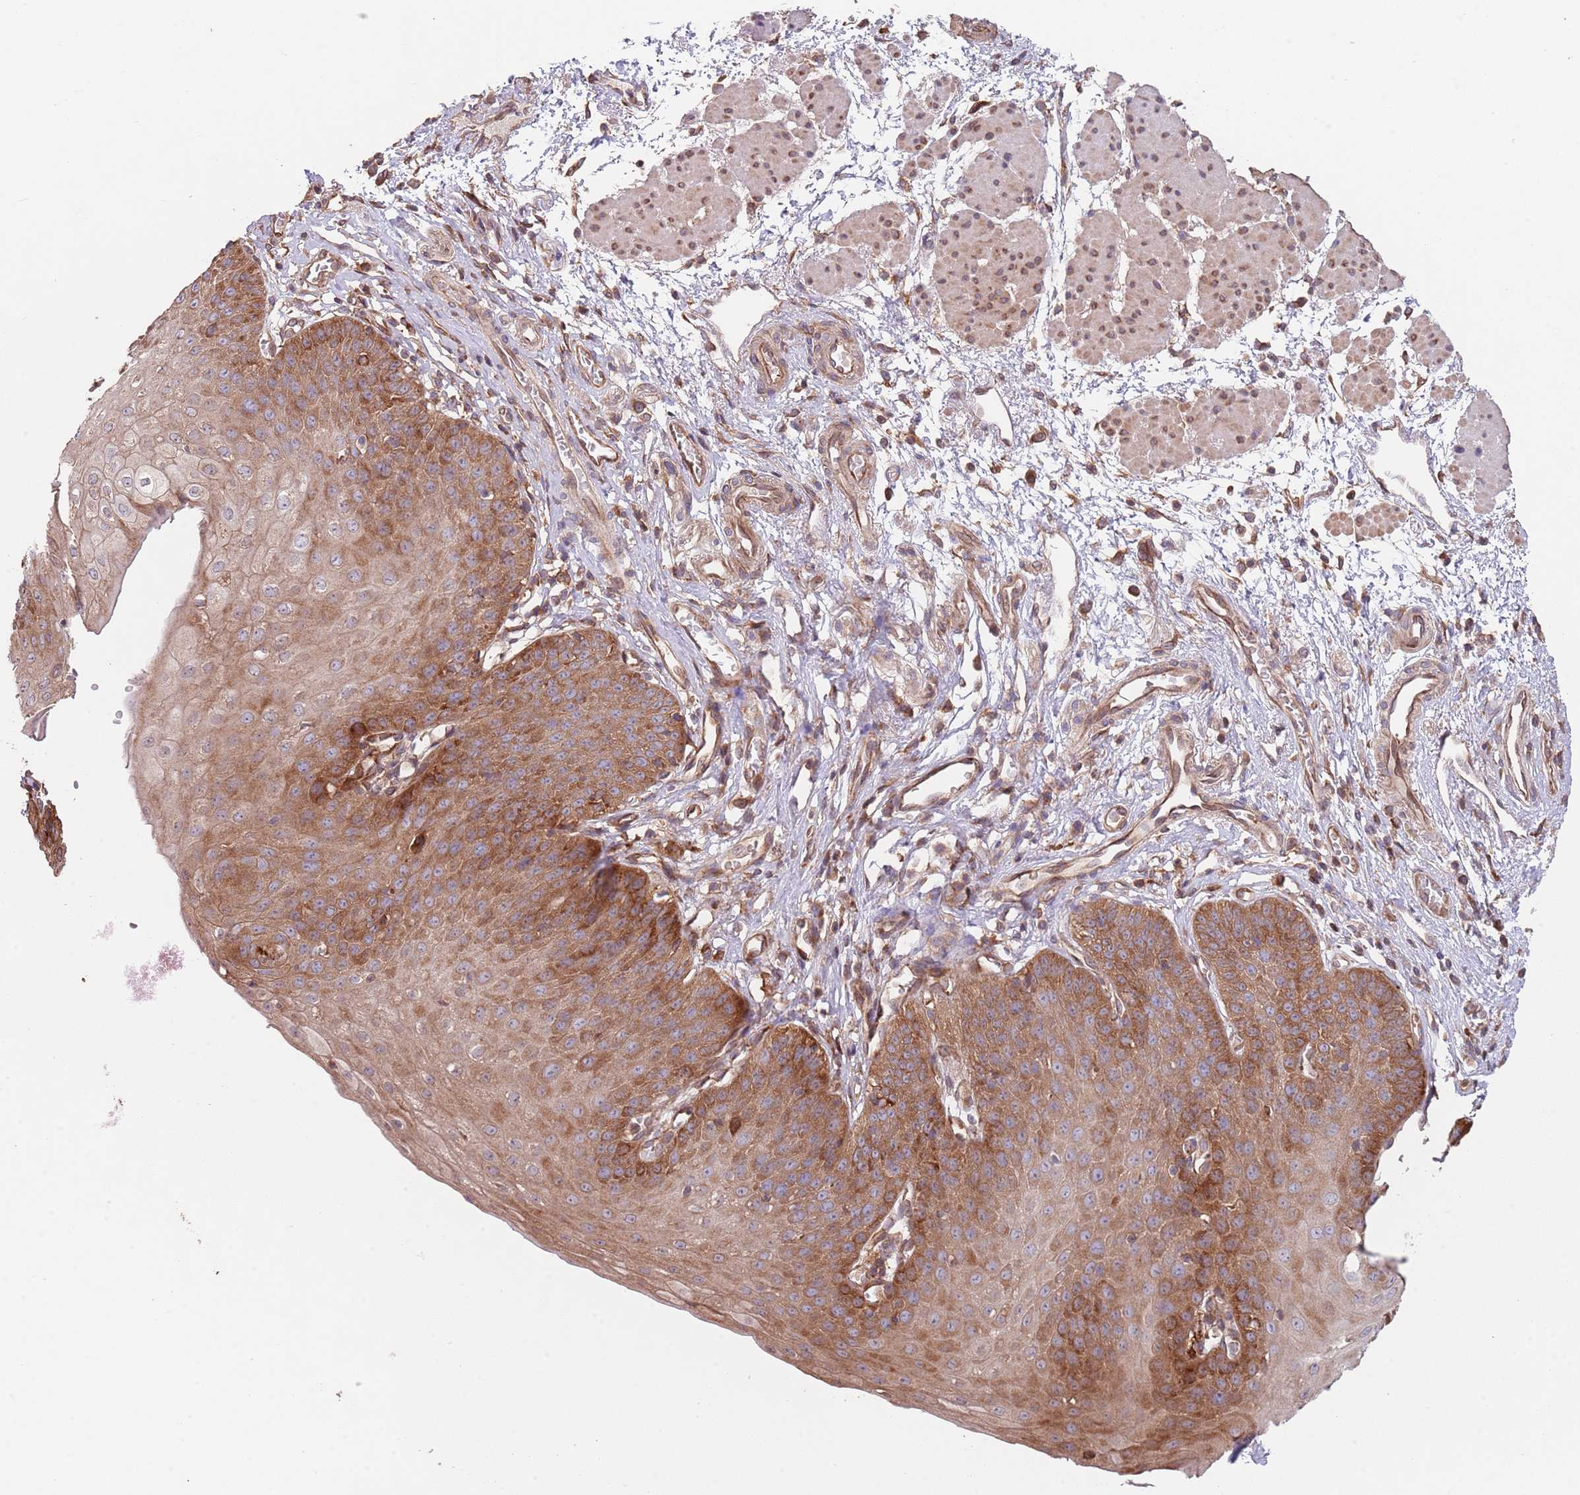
{"staining": {"intensity": "strong", "quantity": ">75%", "location": "cytoplasmic/membranous"}, "tissue": "esophagus", "cell_type": "Squamous epithelial cells", "image_type": "normal", "snomed": [{"axis": "morphology", "description": "Normal tissue, NOS"}, {"axis": "topography", "description": "Esophagus"}], "caption": "Squamous epithelial cells display high levels of strong cytoplasmic/membranous staining in about >75% of cells in benign esophagus.", "gene": "RNF19B", "patient": {"sex": "male", "age": 71}}